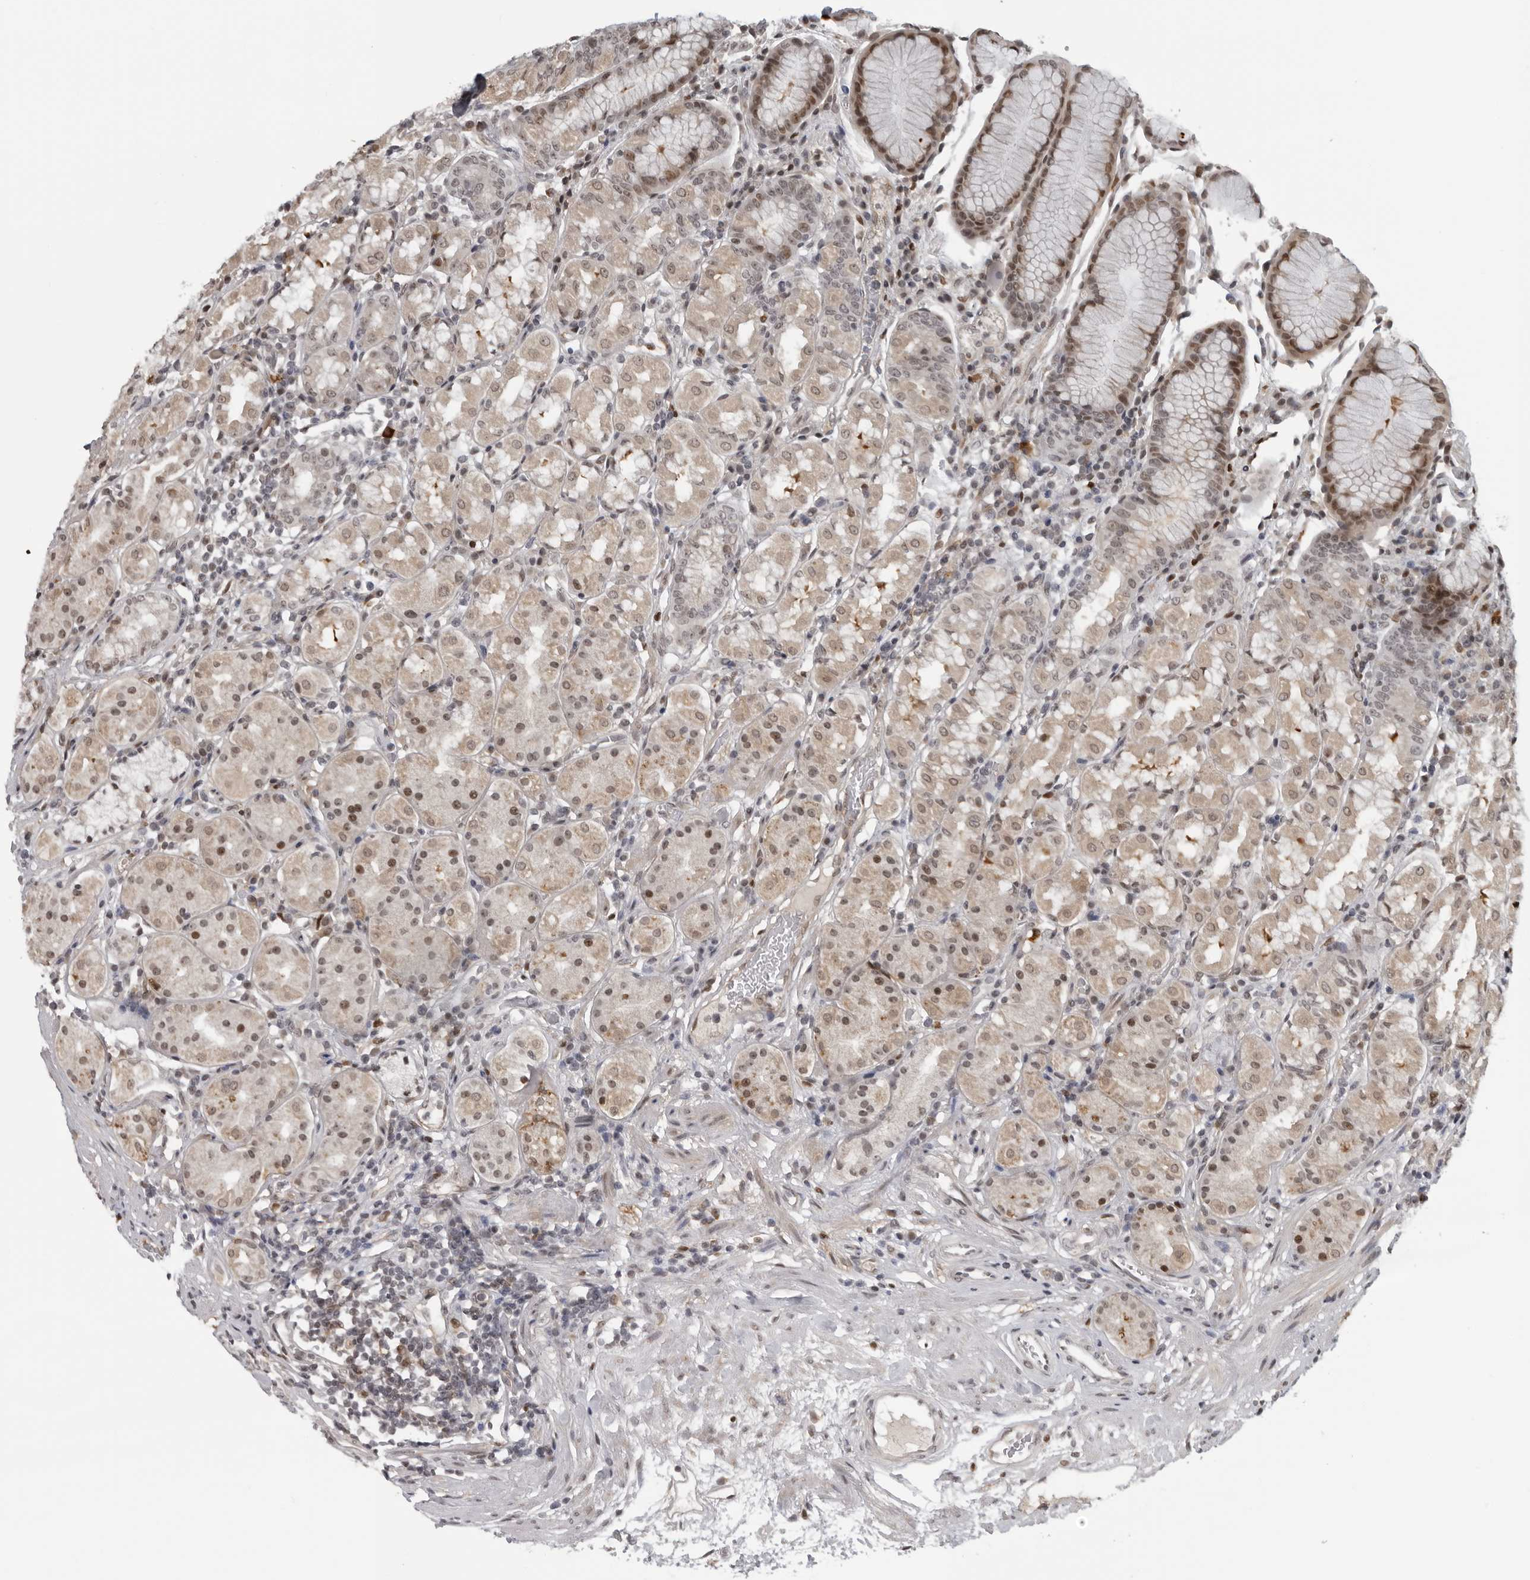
{"staining": {"intensity": "moderate", "quantity": "25%-75%", "location": "nuclear"}, "tissue": "stomach", "cell_type": "Glandular cells", "image_type": "normal", "snomed": [{"axis": "morphology", "description": "Normal tissue, NOS"}, {"axis": "topography", "description": "Stomach, lower"}], "caption": "An image of stomach stained for a protein shows moderate nuclear brown staining in glandular cells. Immunohistochemistry (ihc) stains the protein in brown and the nuclei are stained blue.", "gene": "MAF", "patient": {"sex": "female", "age": 56}}